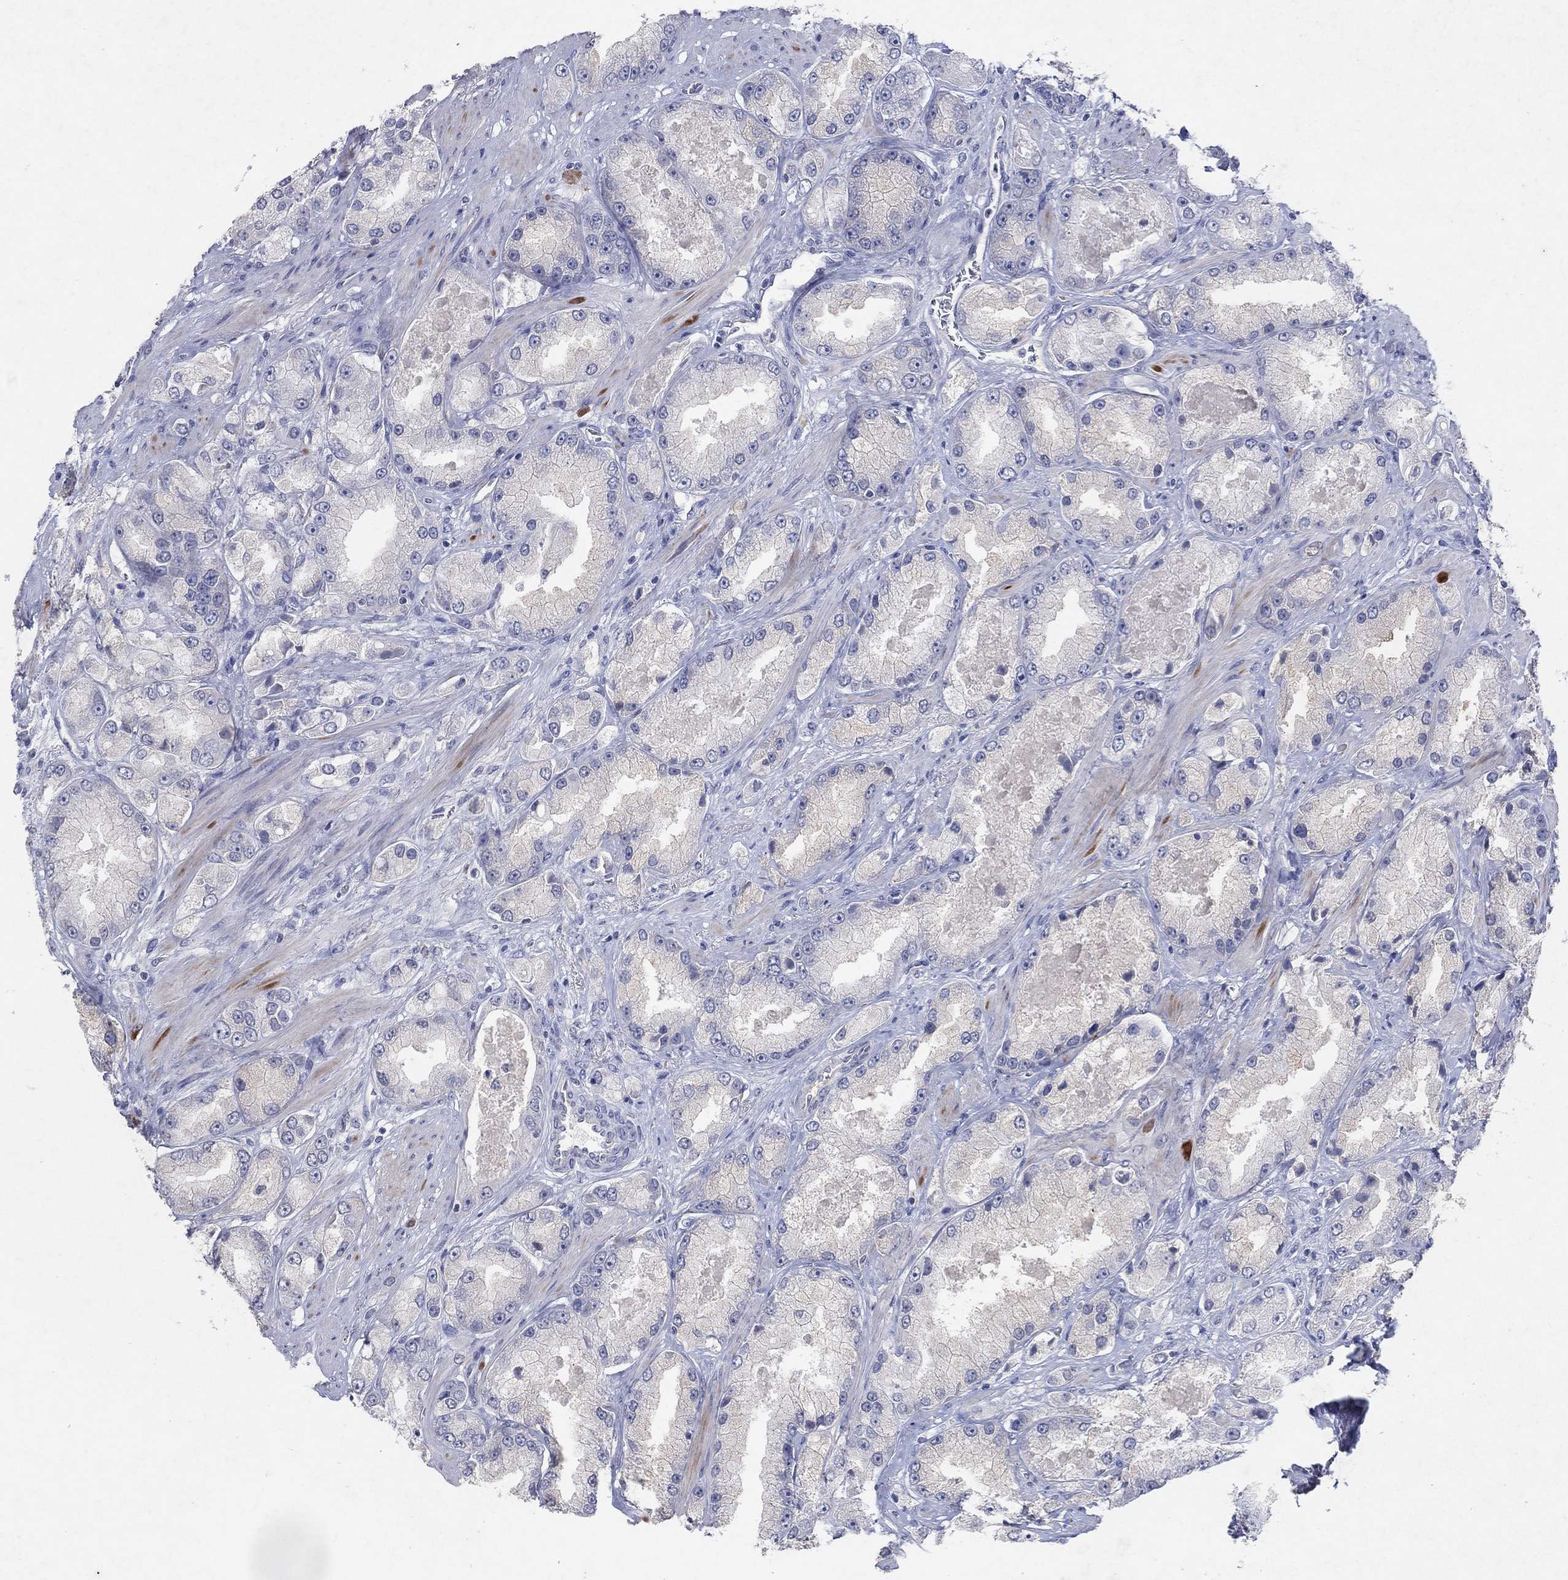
{"staining": {"intensity": "negative", "quantity": "none", "location": "none"}, "tissue": "prostate cancer", "cell_type": "Tumor cells", "image_type": "cancer", "snomed": [{"axis": "morphology", "description": "Adenocarcinoma, NOS"}, {"axis": "topography", "description": "Prostate and seminal vesicle, NOS"}, {"axis": "topography", "description": "Prostate"}], "caption": "Prostate cancer was stained to show a protein in brown. There is no significant staining in tumor cells.", "gene": "KRT40", "patient": {"sex": "male", "age": 64}}